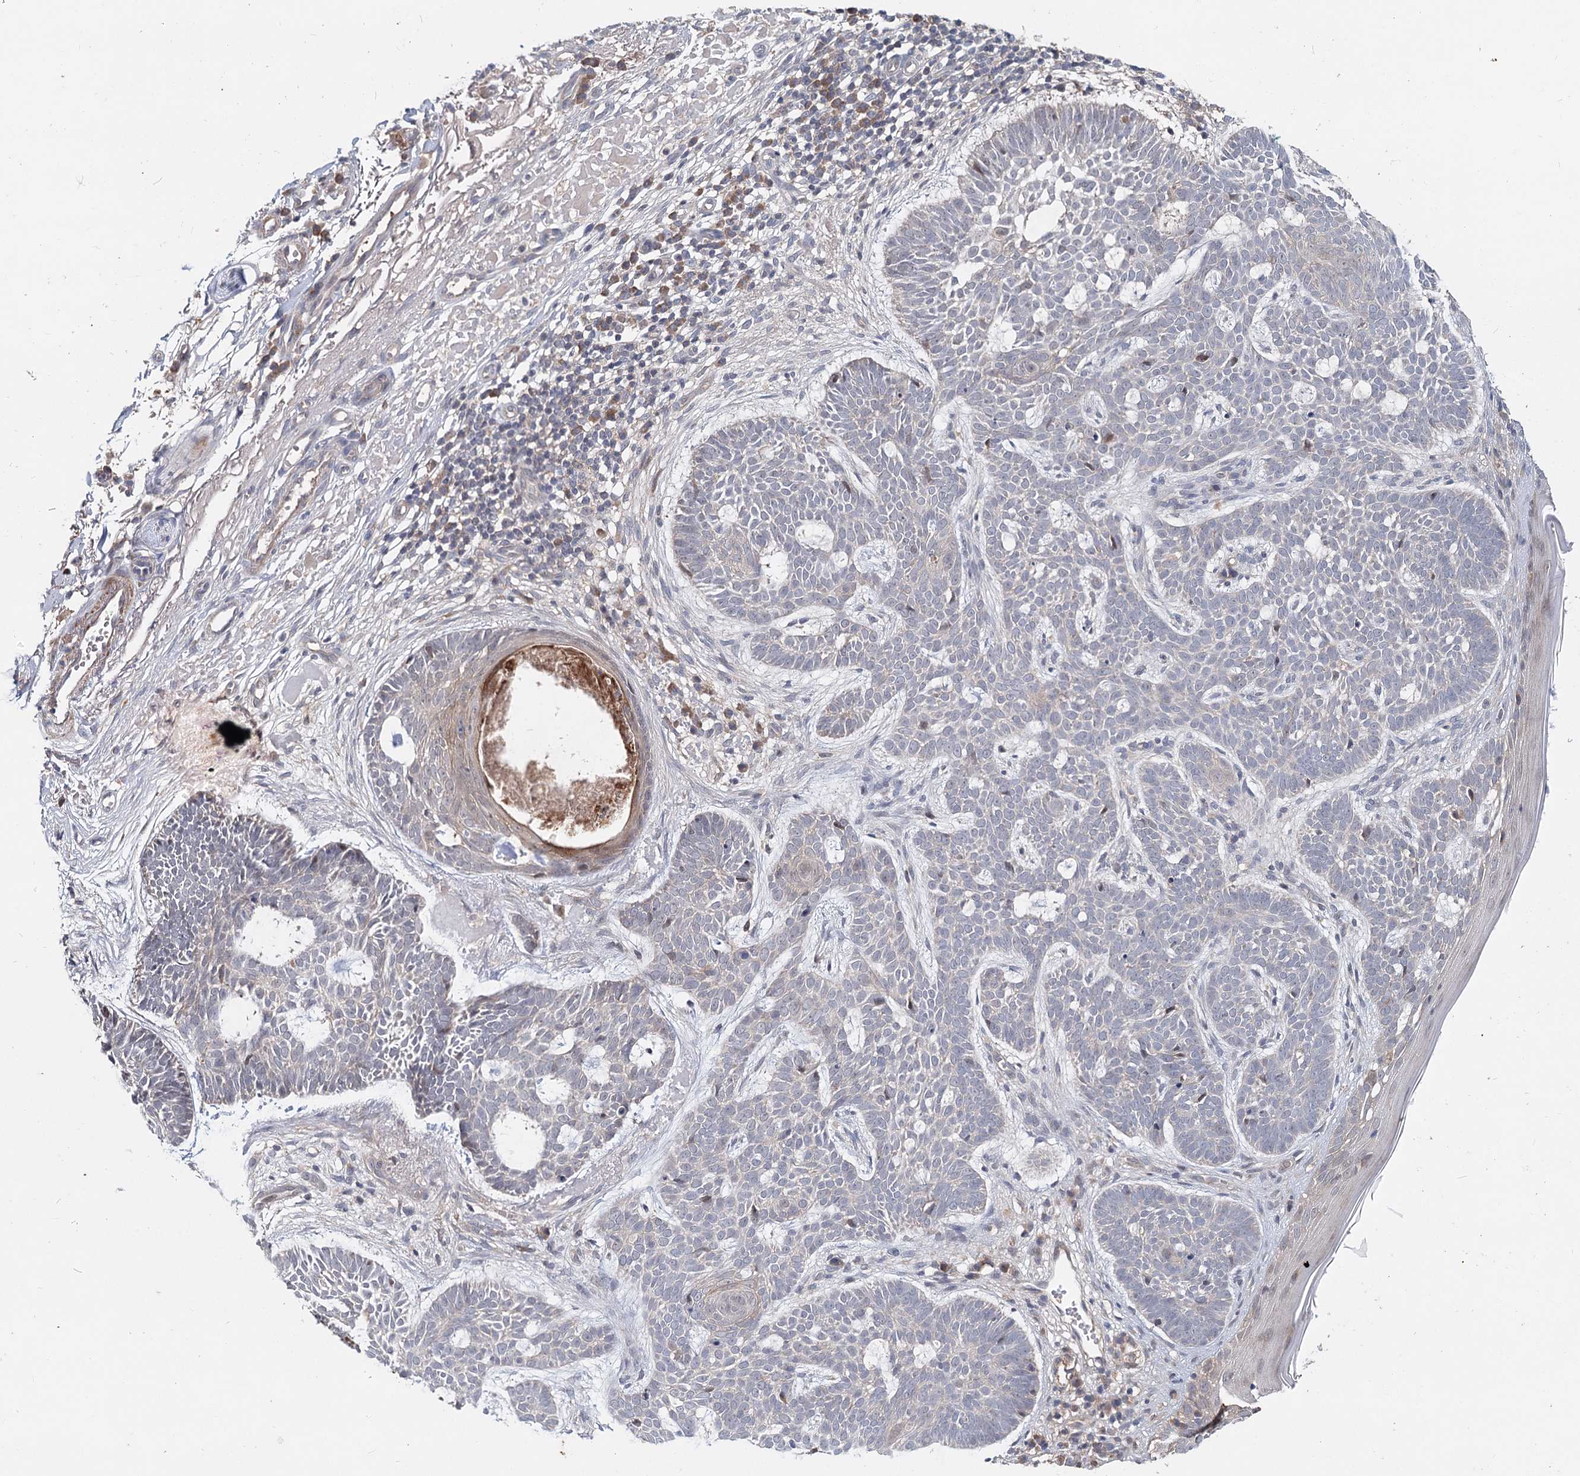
{"staining": {"intensity": "weak", "quantity": "25%-75%", "location": "cytoplasmic/membranous"}, "tissue": "skin cancer", "cell_type": "Tumor cells", "image_type": "cancer", "snomed": [{"axis": "morphology", "description": "Basal cell carcinoma"}, {"axis": "topography", "description": "Skin"}], "caption": "Approximately 25%-75% of tumor cells in human skin cancer exhibit weak cytoplasmic/membranous protein expression as visualized by brown immunohistochemical staining.", "gene": "AP3B1", "patient": {"sex": "male", "age": 85}}